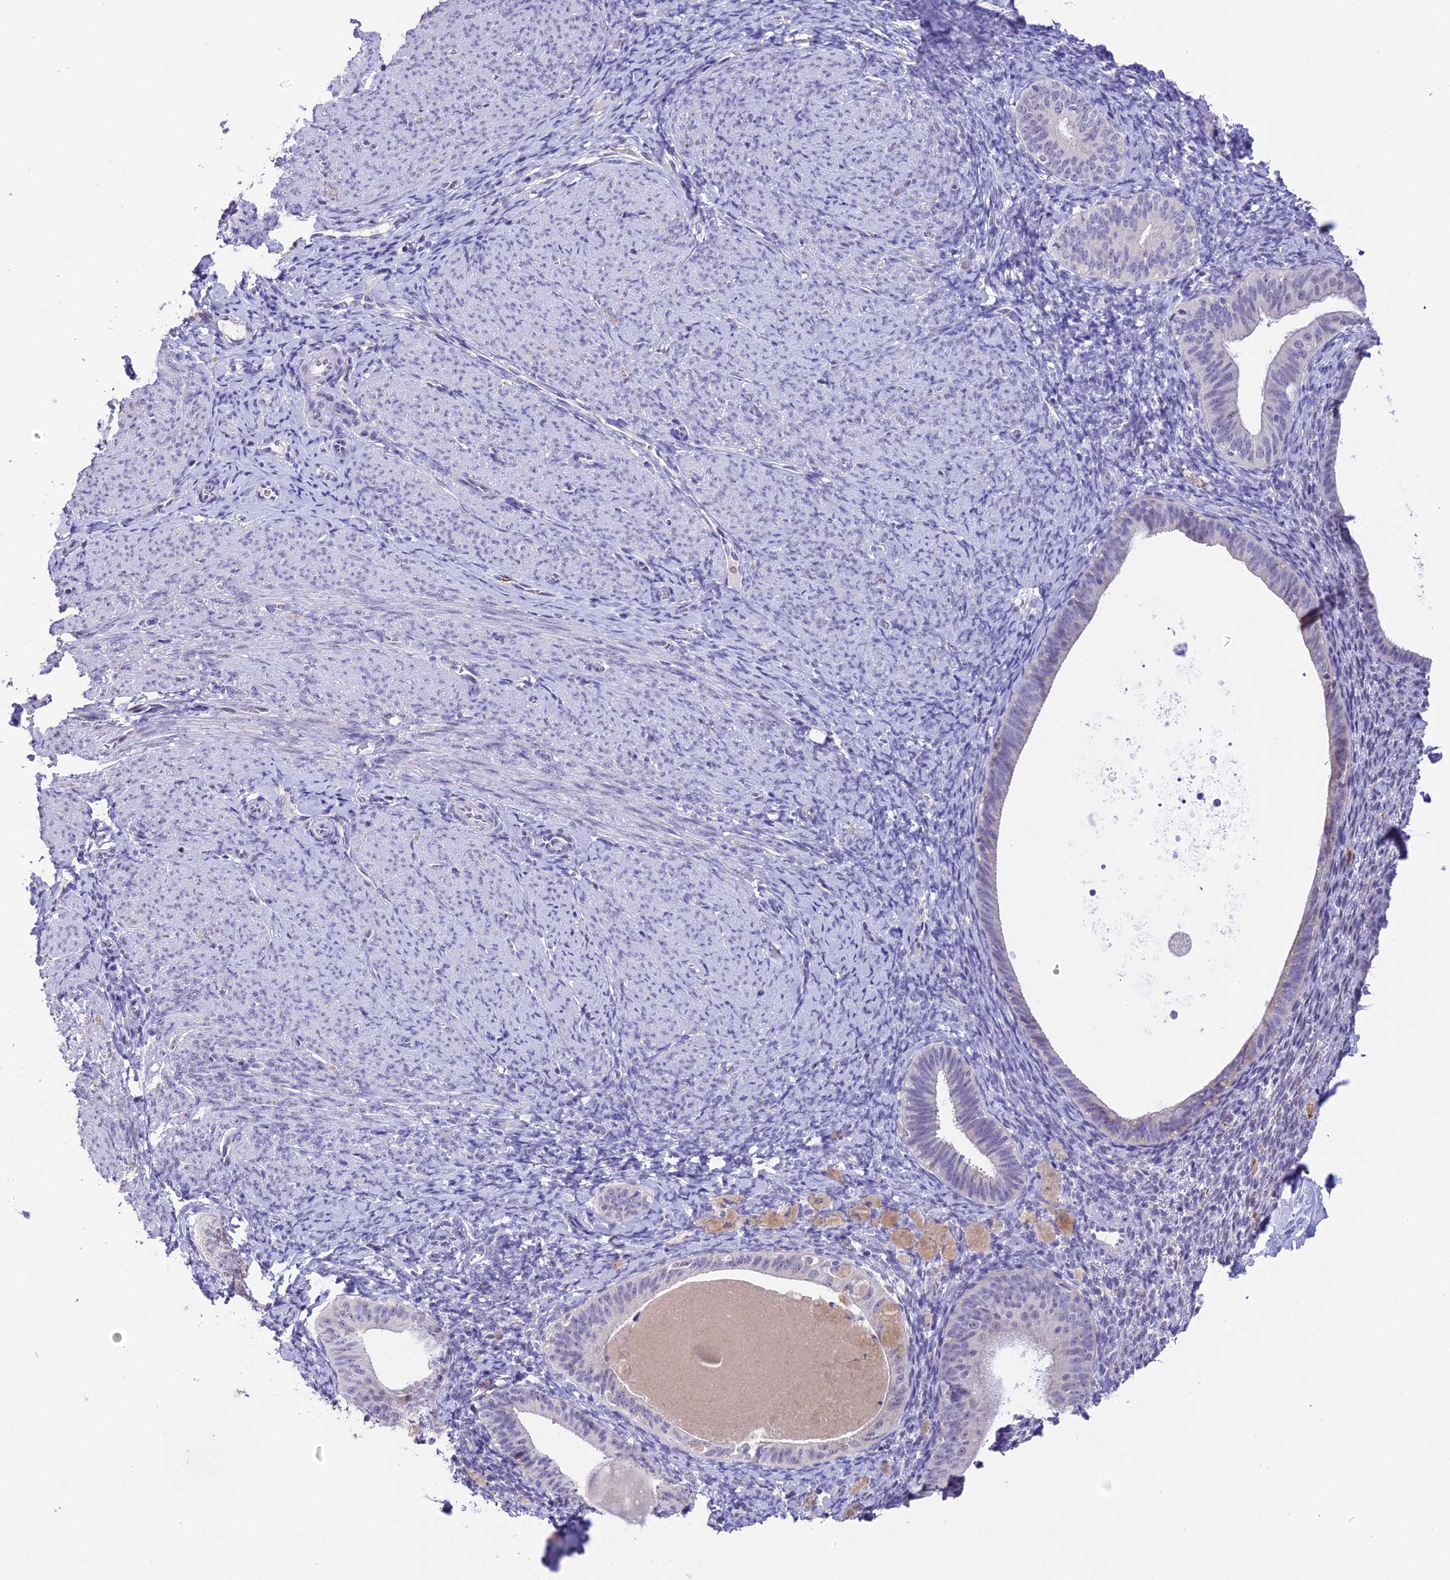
{"staining": {"intensity": "negative", "quantity": "none", "location": "none"}, "tissue": "endometrium", "cell_type": "Cells in endometrial stroma", "image_type": "normal", "snomed": [{"axis": "morphology", "description": "Normal tissue, NOS"}, {"axis": "topography", "description": "Endometrium"}], "caption": "Cells in endometrial stroma show no significant protein positivity in benign endometrium.", "gene": "AHSP", "patient": {"sex": "female", "age": 65}}